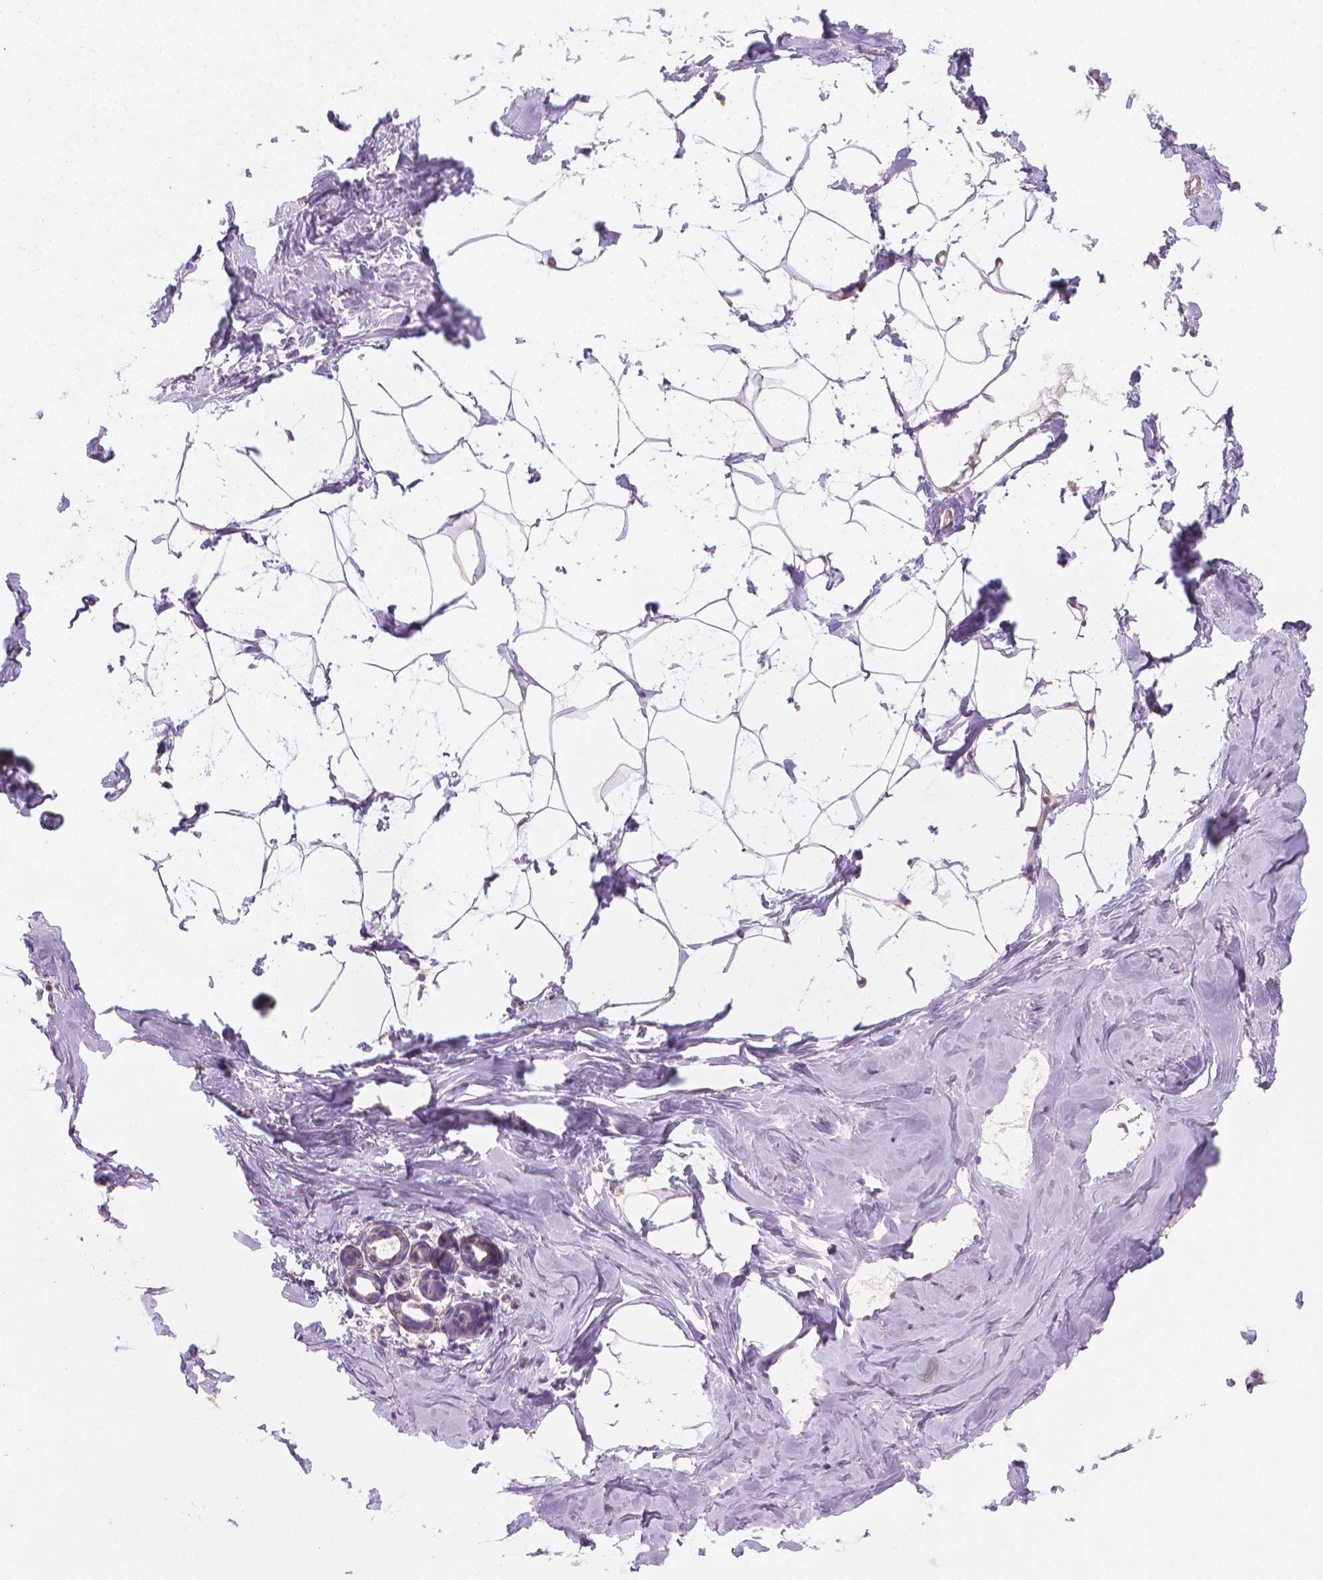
{"staining": {"intensity": "negative", "quantity": "none", "location": "none"}, "tissue": "breast", "cell_type": "Adipocytes", "image_type": "normal", "snomed": [{"axis": "morphology", "description": "Normal tissue, NOS"}, {"axis": "topography", "description": "Breast"}], "caption": "Micrograph shows no protein staining in adipocytes of normal breast.", "gene": "CATIP", "patient": {"sex": "female", "age": 32}}